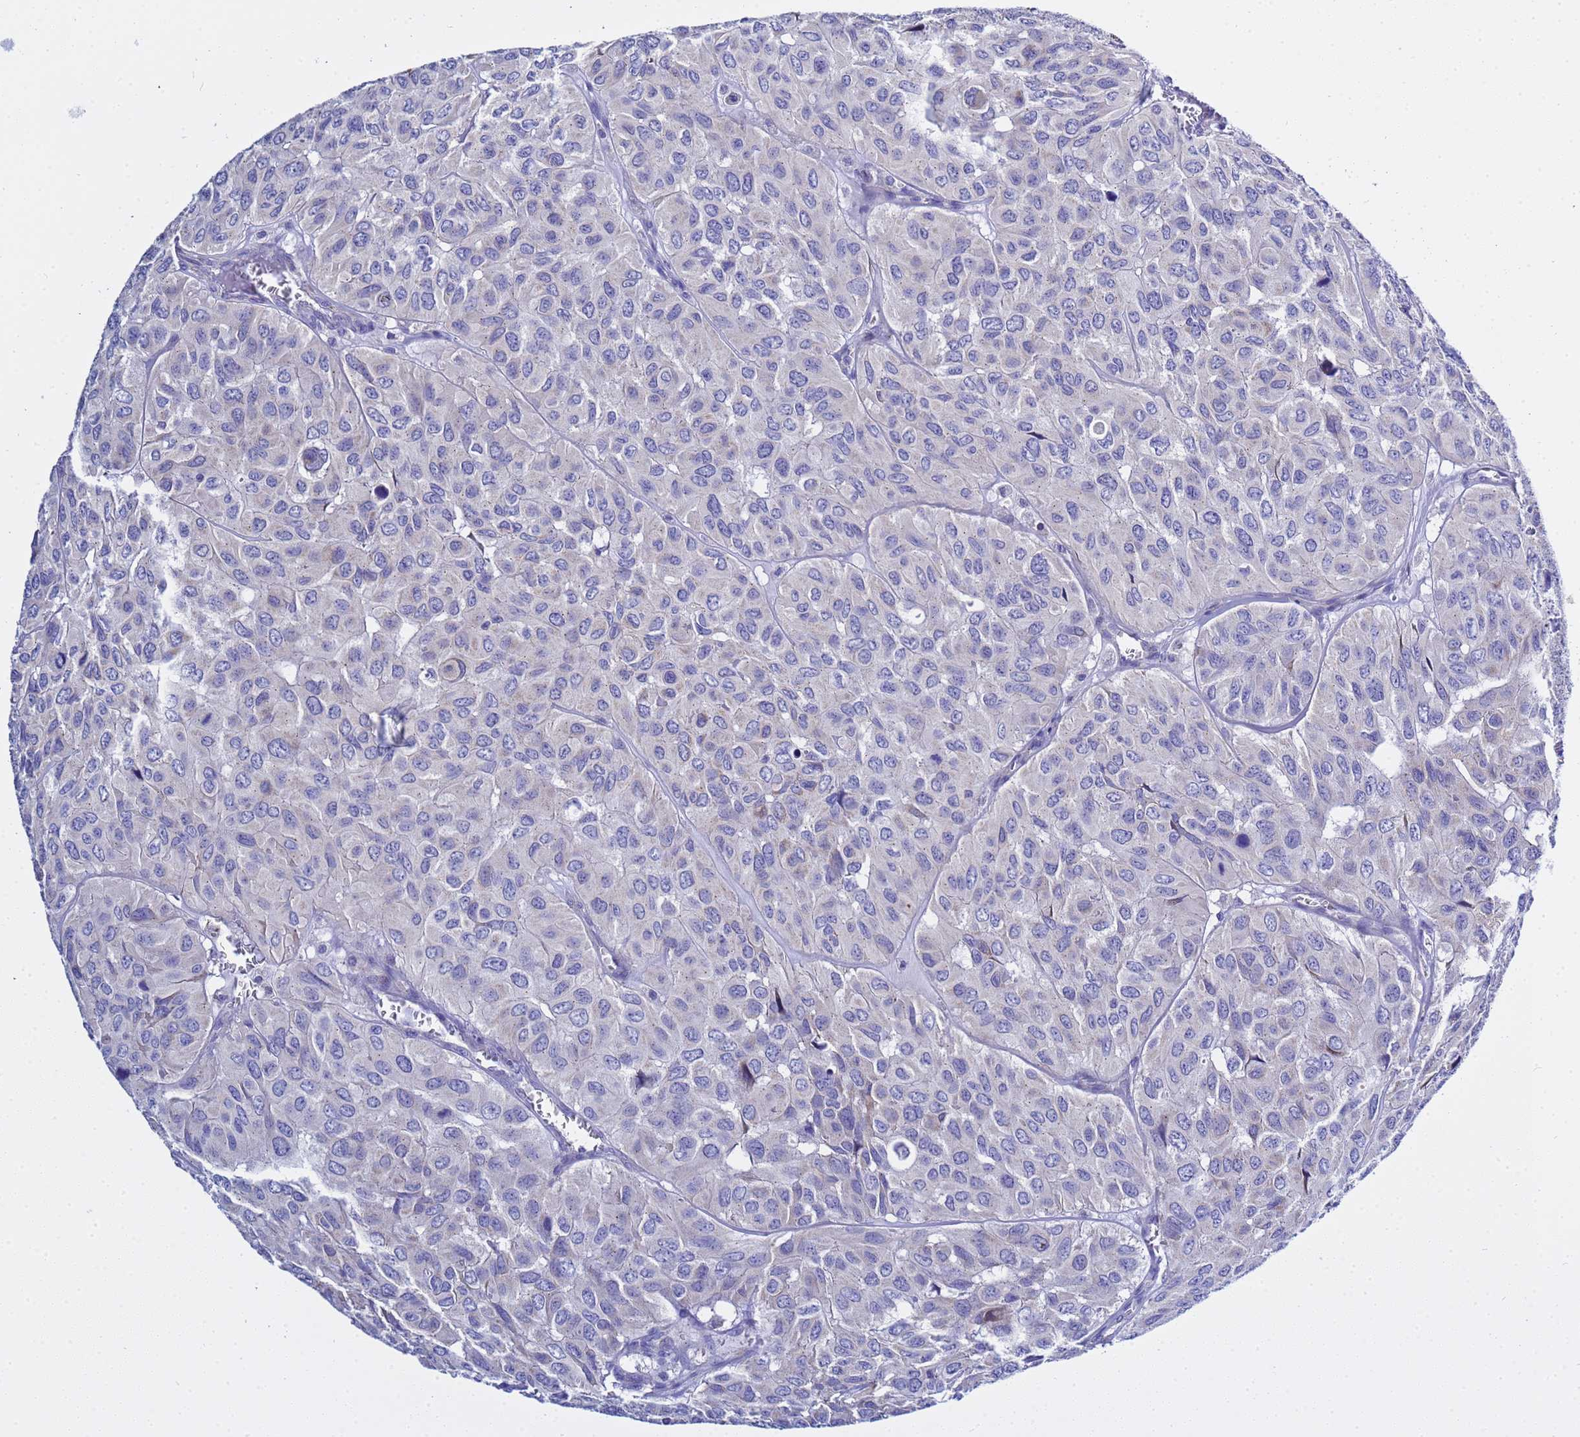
{"staining": {"intensity": "negative", "quantity": "none", "location": "none"}, "tissue": "head and neck cancer", "cell_type": "Tumor cells", "image_type": "cancer", "snomed": [{"axis": "morphology", "description": "Adenocarcinoma, NOS"}, {"axis": "topography", "description": "Salivary gland, NOS"}, {"axis": "topography", "description": "Head-Neck"}], "caption": "The histopathology image shows no staining of tumor cells in head and neck adenocarcinoma.", "gene": "USP18", "patient": {"sex": "female", "age": 76}}